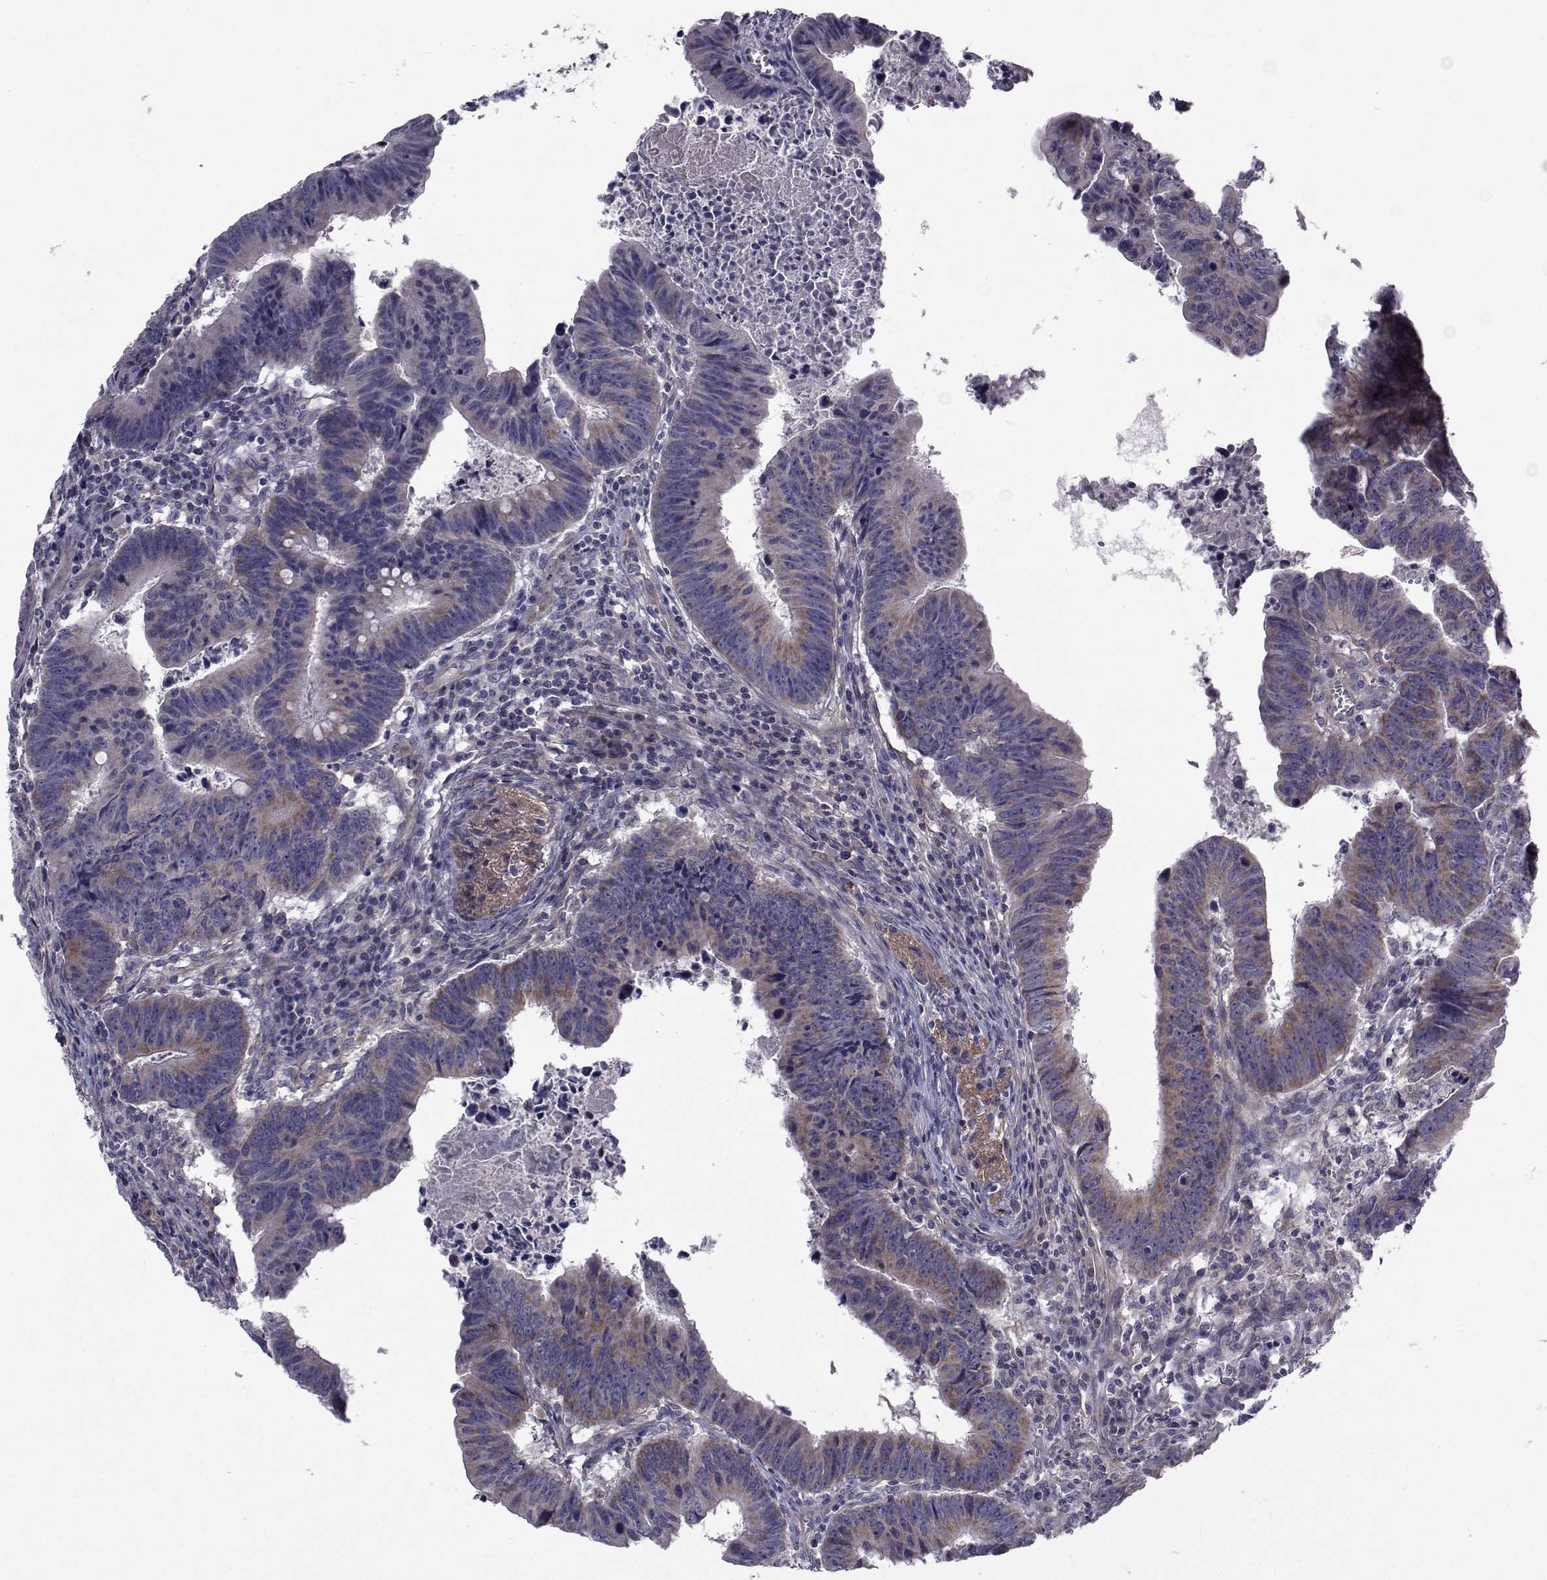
{"staining": {"intensity": "weak", "quantity": "25%-75%", "location": "cytoplasmic/membranous"}, "tissue": "colorectal cancer", "cell_type": "Tumor cells", "image_type": "cancer", "snomed": [{"axis": "morphology", "description": "Adenocarcinoma, NOS"}, {"axis": "topography", "description": "Colon"}], "caption": "Tumor cells display low levels of weak cytoplasmic/membranous positivity in about 25%-75% of cells in adenocarcinoma (colorectal). (IHC, brightfield microscopy, high magnification).", "gene": "CFAP74", "patient": {"sex": "female", "age": 87}}